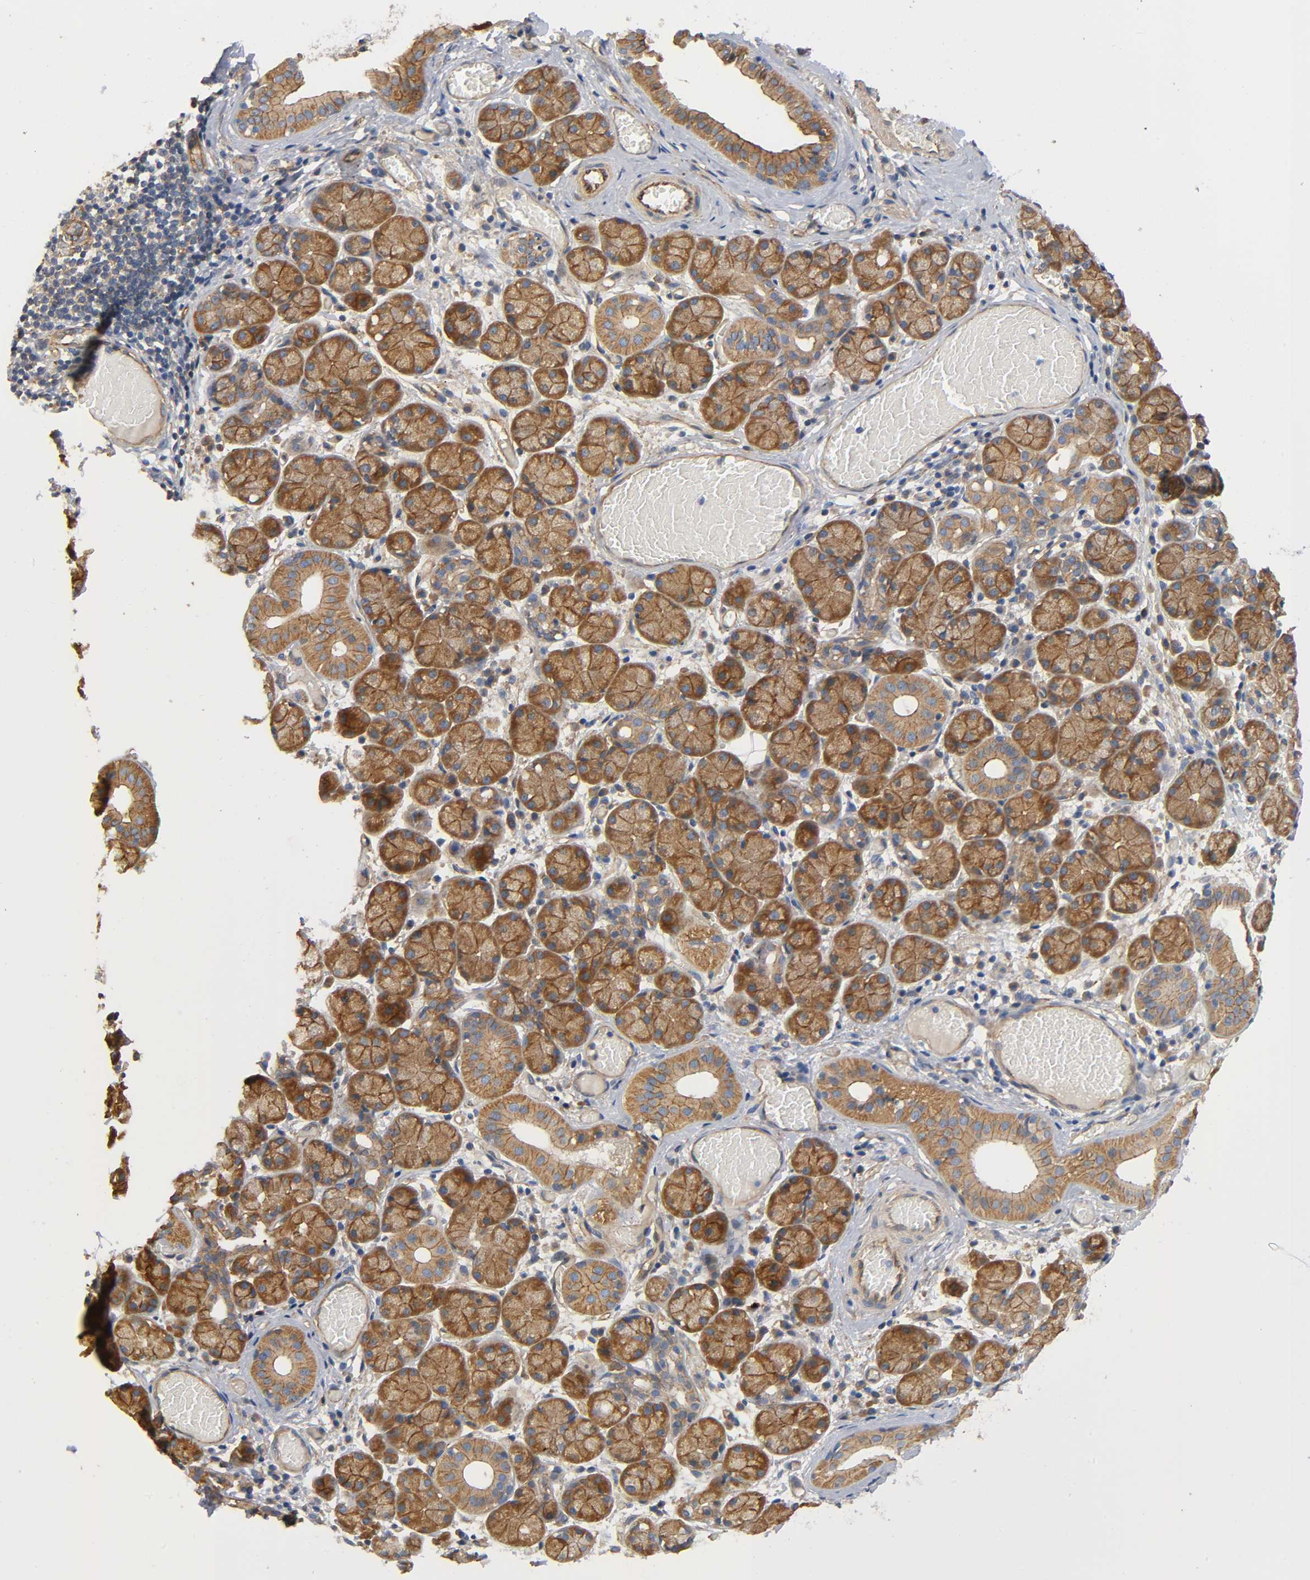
{"staining": {"intensity": "moderate", "quantity": ">75%", "location": "cytoplasmic/membranous"}, "tissue": "salivary gland", "cell_type": "Glandular cells", "image_type": "normal", "snomed": [{"axis": "morphology", "description": "Normal tissue, NOS"}, {"axis": "topography", "description": "Salivary gland"}], "caption": "Salivary gland stained with immunohistochemistry demonstrates moderate cytoplasmic/membranous staining in approximately >75% of glandular cells. (Stains: DAB (3,3'-diaminobenzidine) in brown, nuclei in blue, Microscopy: brightfield microscopy at high magnification).", "gene": "MARS1", "patient": {"sex": "female", "age": 24}}